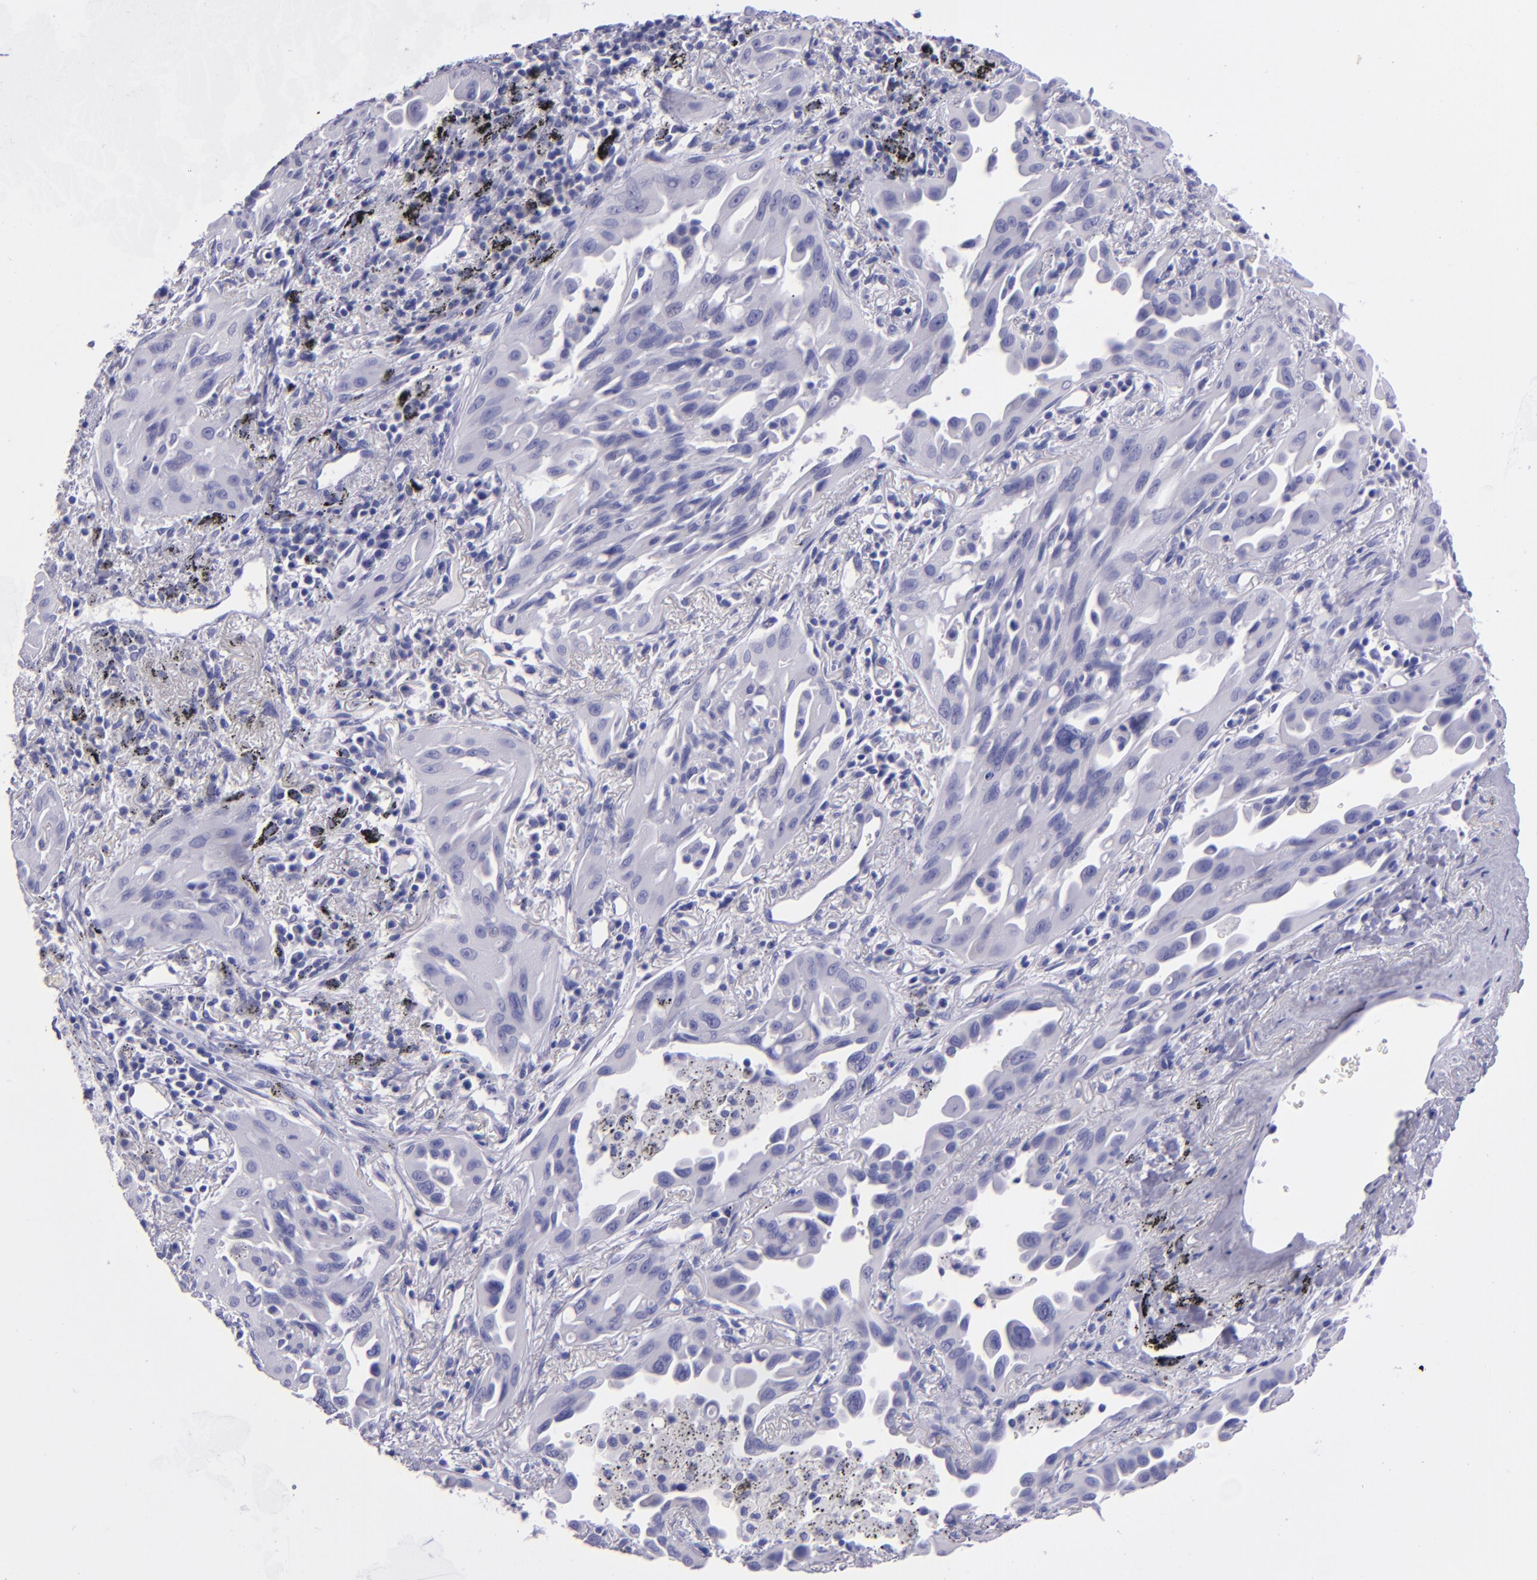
{"staining": {"intensity": "negative", "quantity": "none", "location": "none"}, "tissue": "lung cancer", "cell_type": "Tumor cells", "image_type": "cancer", "snomed": [{"axis": "morphology", "description": "Adenocarcinoma, NOS"}, {"axis": "topography", "description": "Lung"}], "caption": "An image of human adenocarcinoma (lung) is negative for staining in tumor cells.", "gene": "TNNT3", "patient": {"sex": "male", "age": 68}}